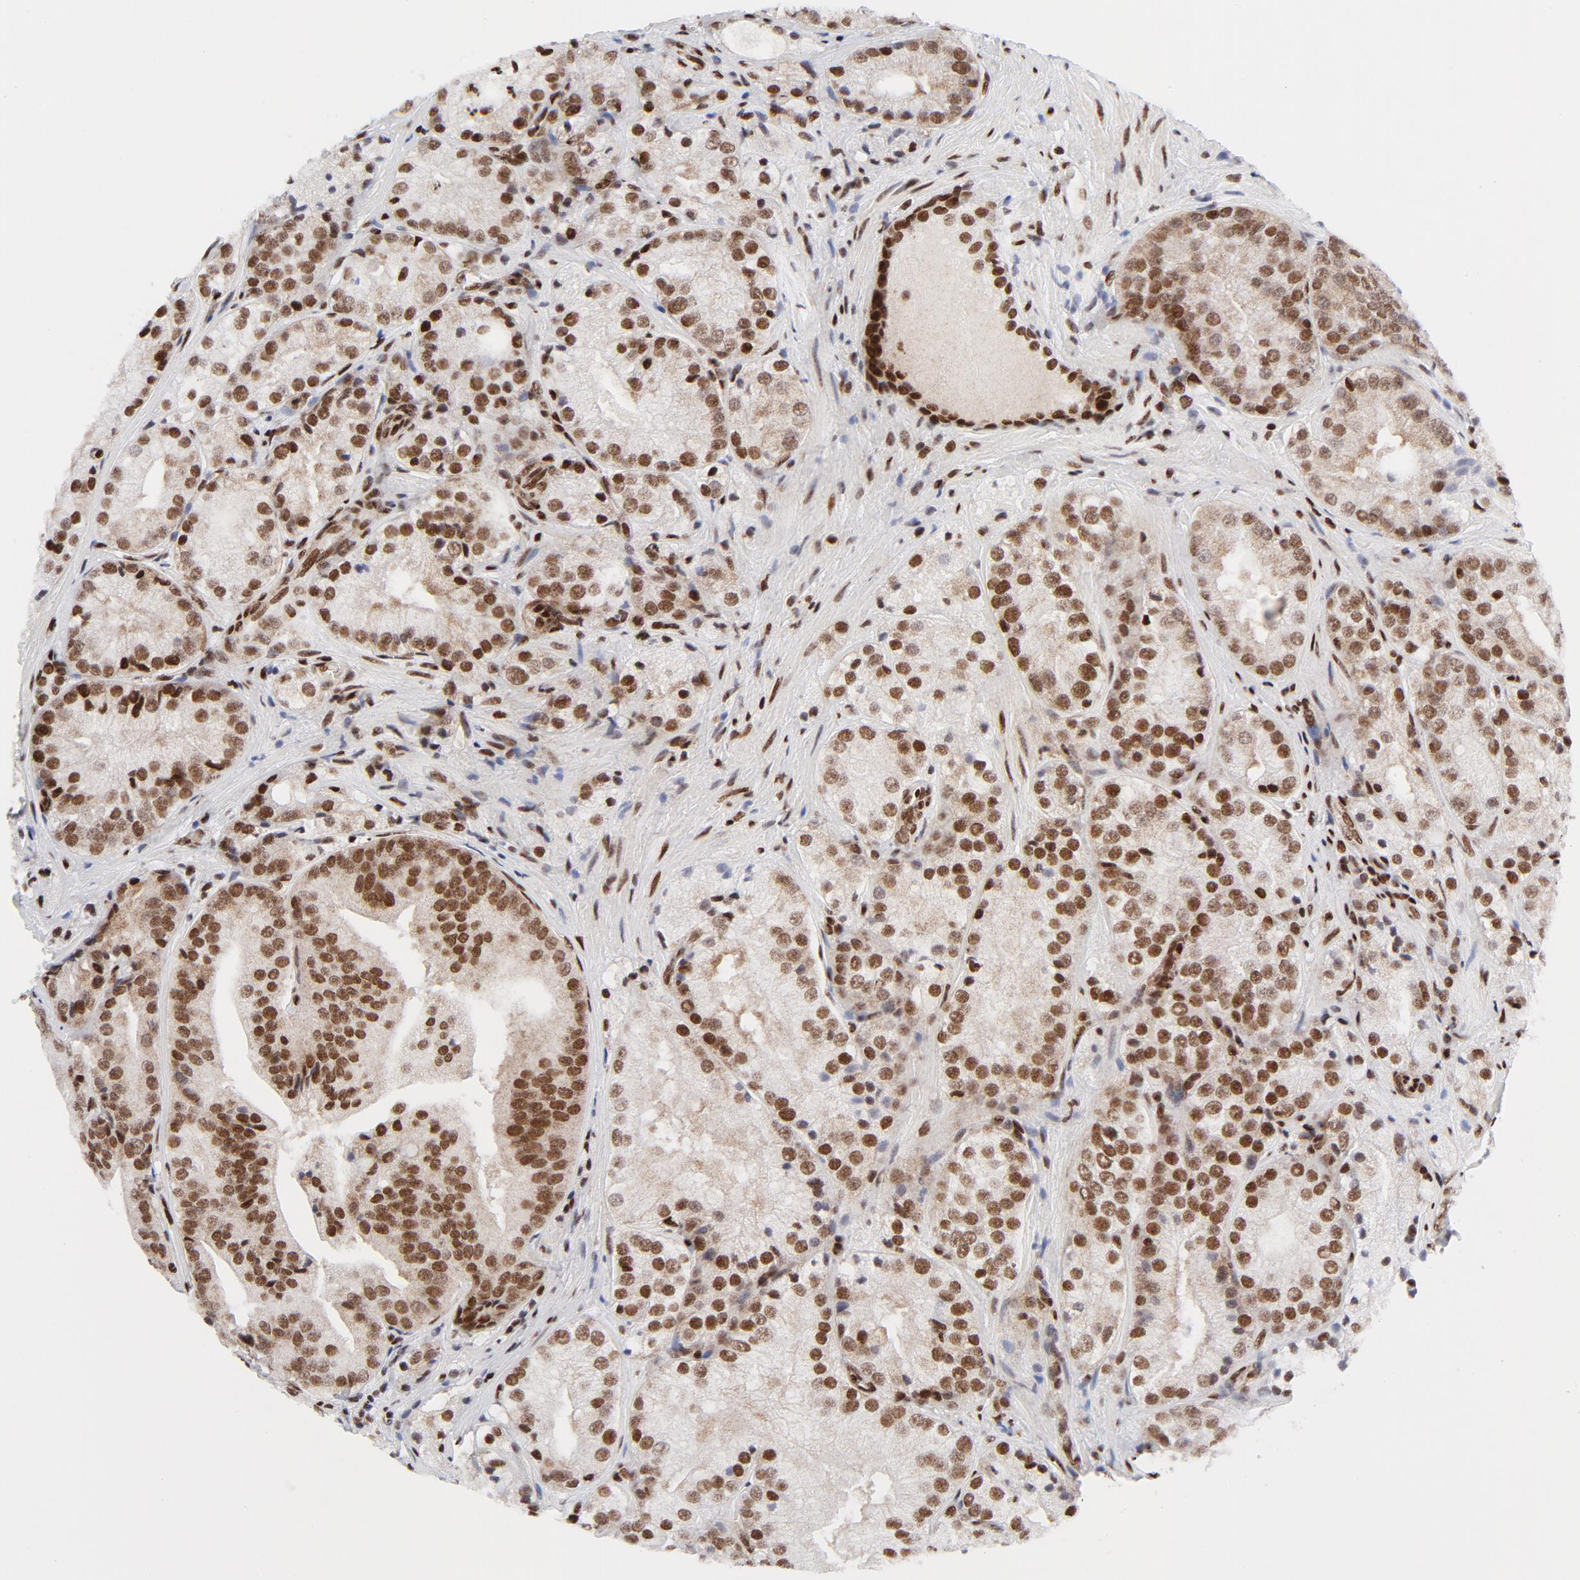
{"staining": {"intensity": "moderate", "quantity": ">75%", "location": "nuclear"}, "tissue": "prostate cancer", "cell_type": "Tumor cells", "image_type": "cancer", "snomed": [{"axis": "morphology", "description": "Adenocarcinoma, Low grade"}, {"axis": "topography", "description": "Prostate"}], "caption": "This image demonstrates immunohistochemistry (IHC) staining of human prostate cancer (low-grade adenocarcinoma), with medium moderate nuclear expression in approximately >75% of tumor cells.", "gene": "NFYB", "patient": {"sex": "male", "age": 60}}